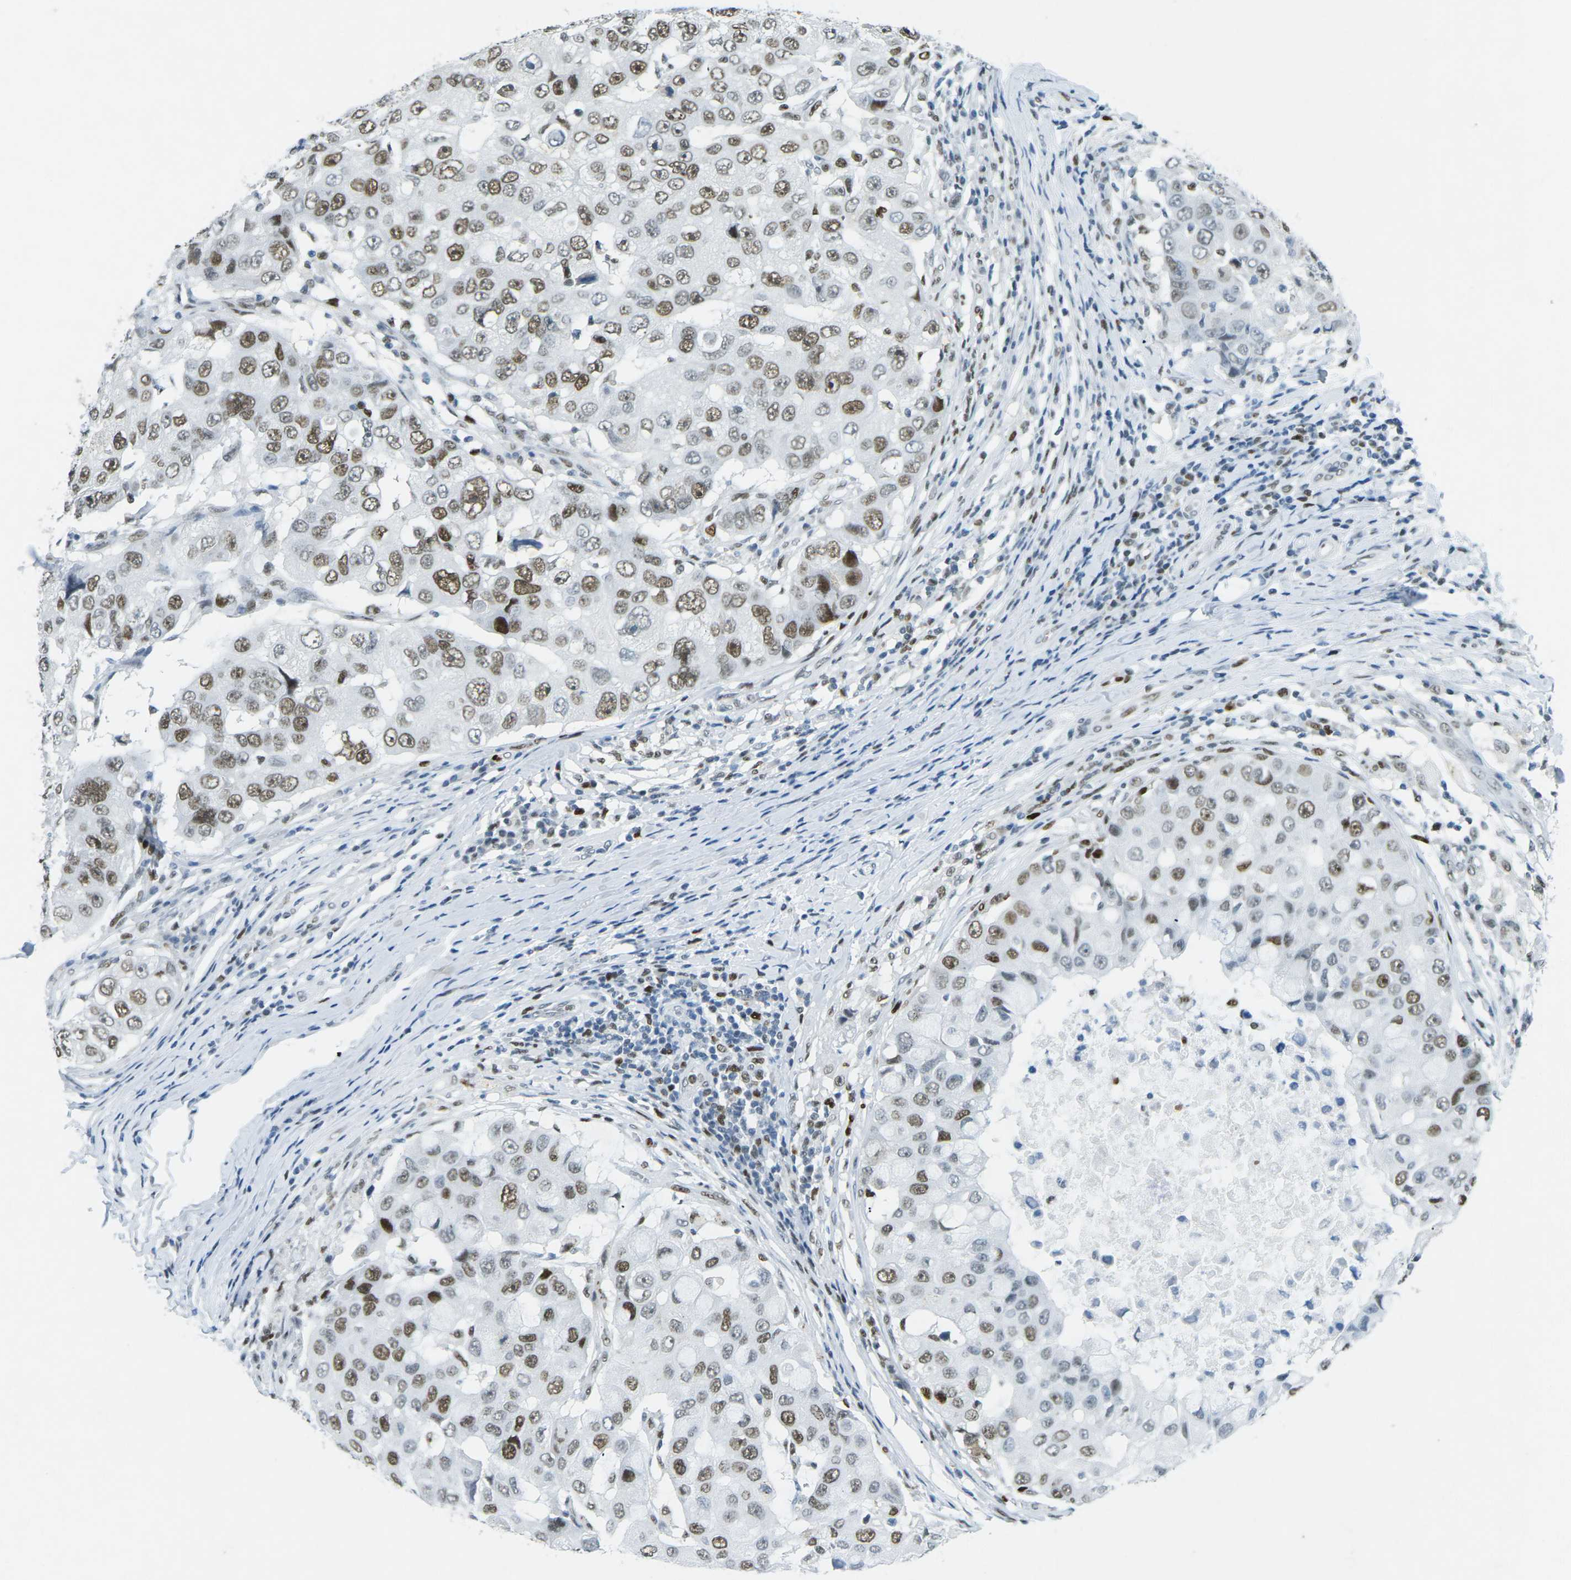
{"staining": {"intensity": "moderate", "quantity": ">75%", "location": "nuclear"}, "tissue": "breast cancer", "cell_type": "Tumor cells", "image_type": "cancer", "snomed": [{"axis": "morphology", "description": "Duct carcinoma"}, {"axis": "topography", "description": "Breast"}], "caption": "Human breast cancer stained for a protein (brown) shows moderate nuclear positive staining in about >75% of tumor cells.", "gene": "RB1", "patient": {"sex": "female", "age": 27}}